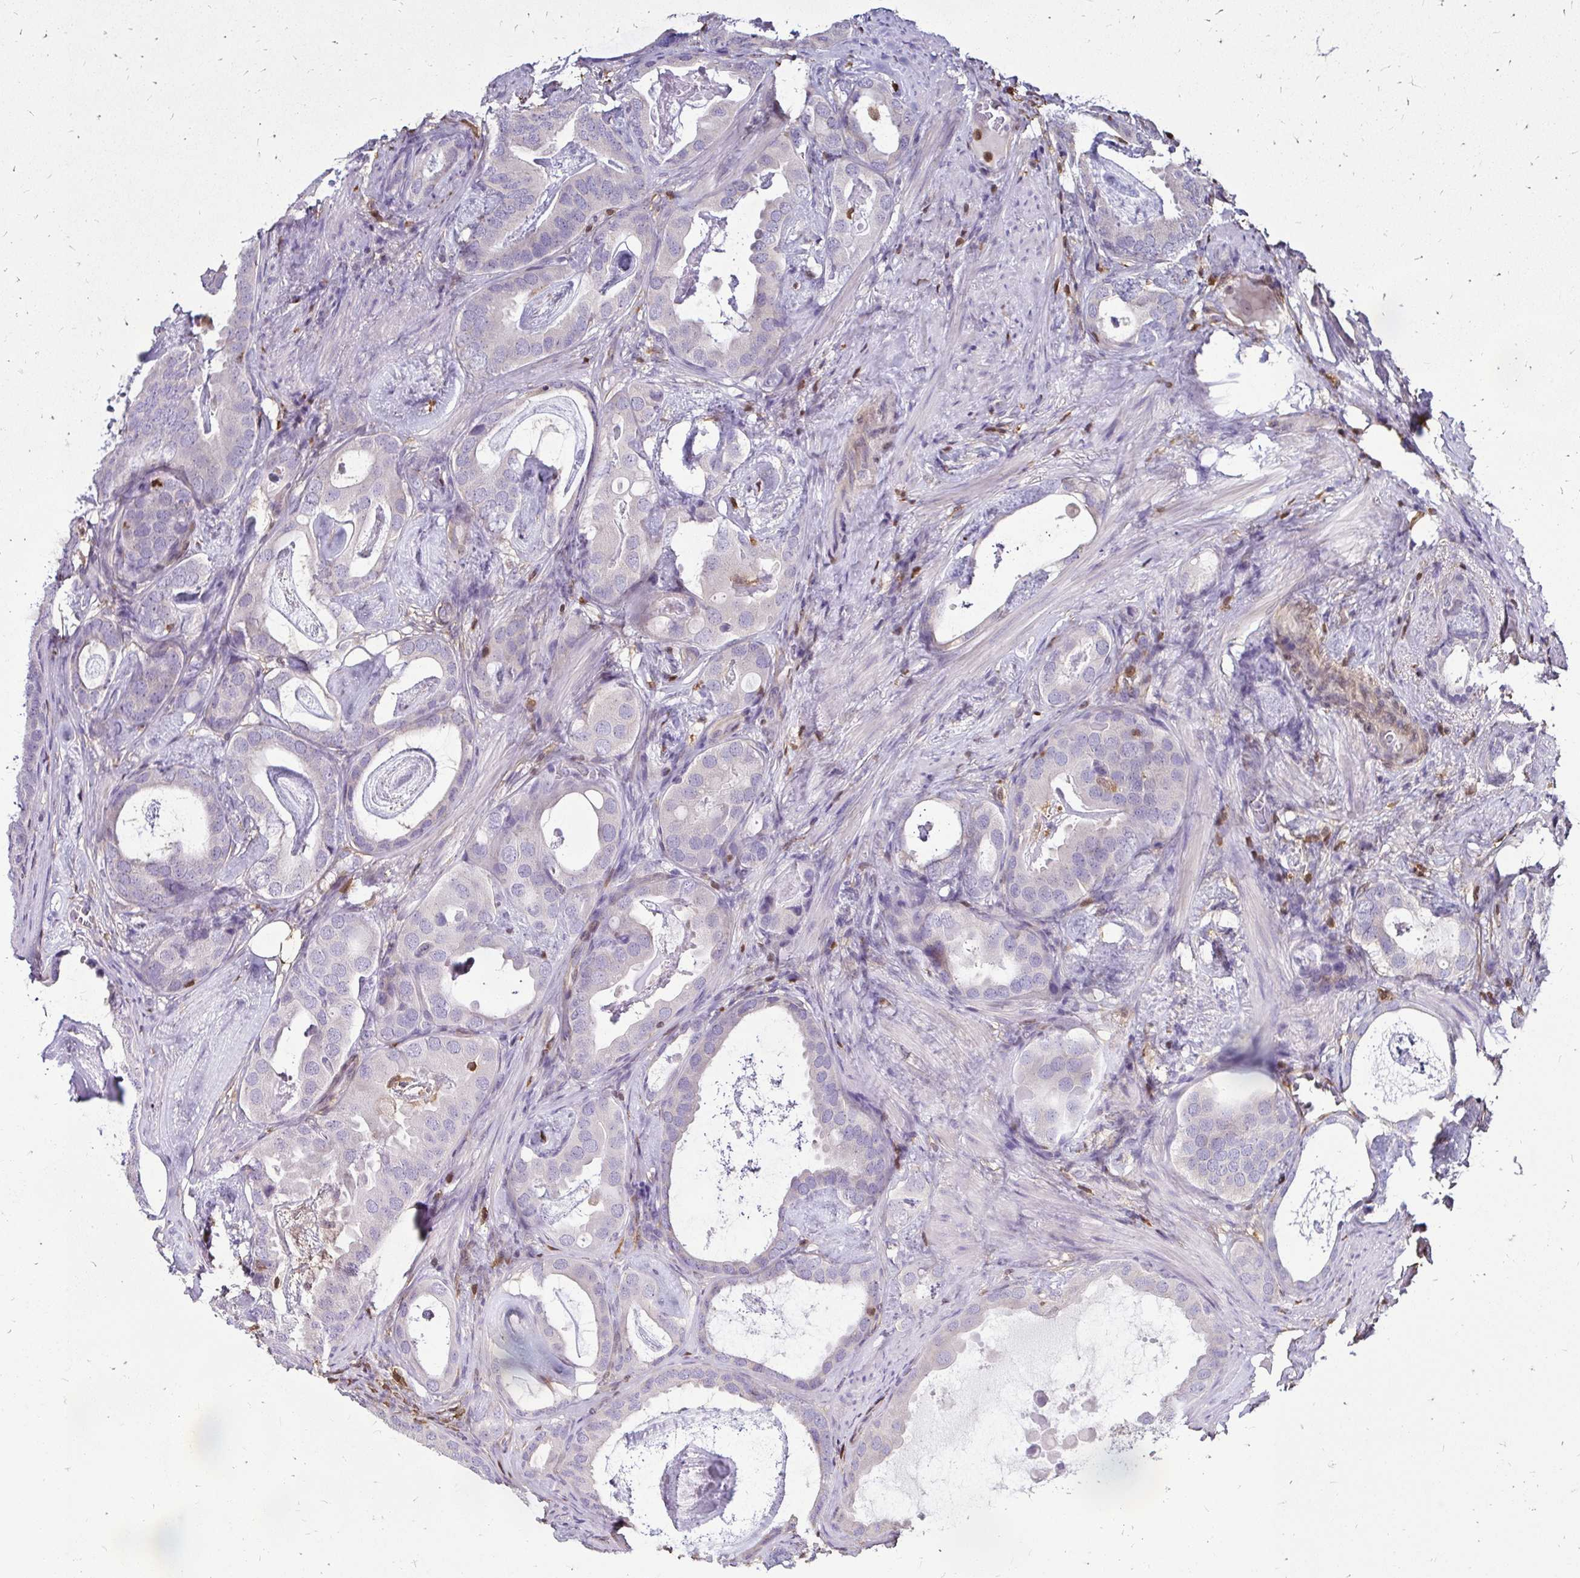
{"staining": {"intensity": "negative", "quantity": "none", "location": "none"}, "tissue": "prostate cancer", "cell_type": "Tumor cells", "image_type": "cancer", "snomed": [{"axis": "morphology", "description": "Adenocarcinoma, Low grade"}, {"axis": "topography", "description": "Prostate and seminal vesicle, NOS"}], "caption": "A histopathology image of human low-grade adenocarcinoma (prostate) is negative for staining in tumor cells.", "gene": "ZFP1", "patient": {"sex": "male", "age": 71}}